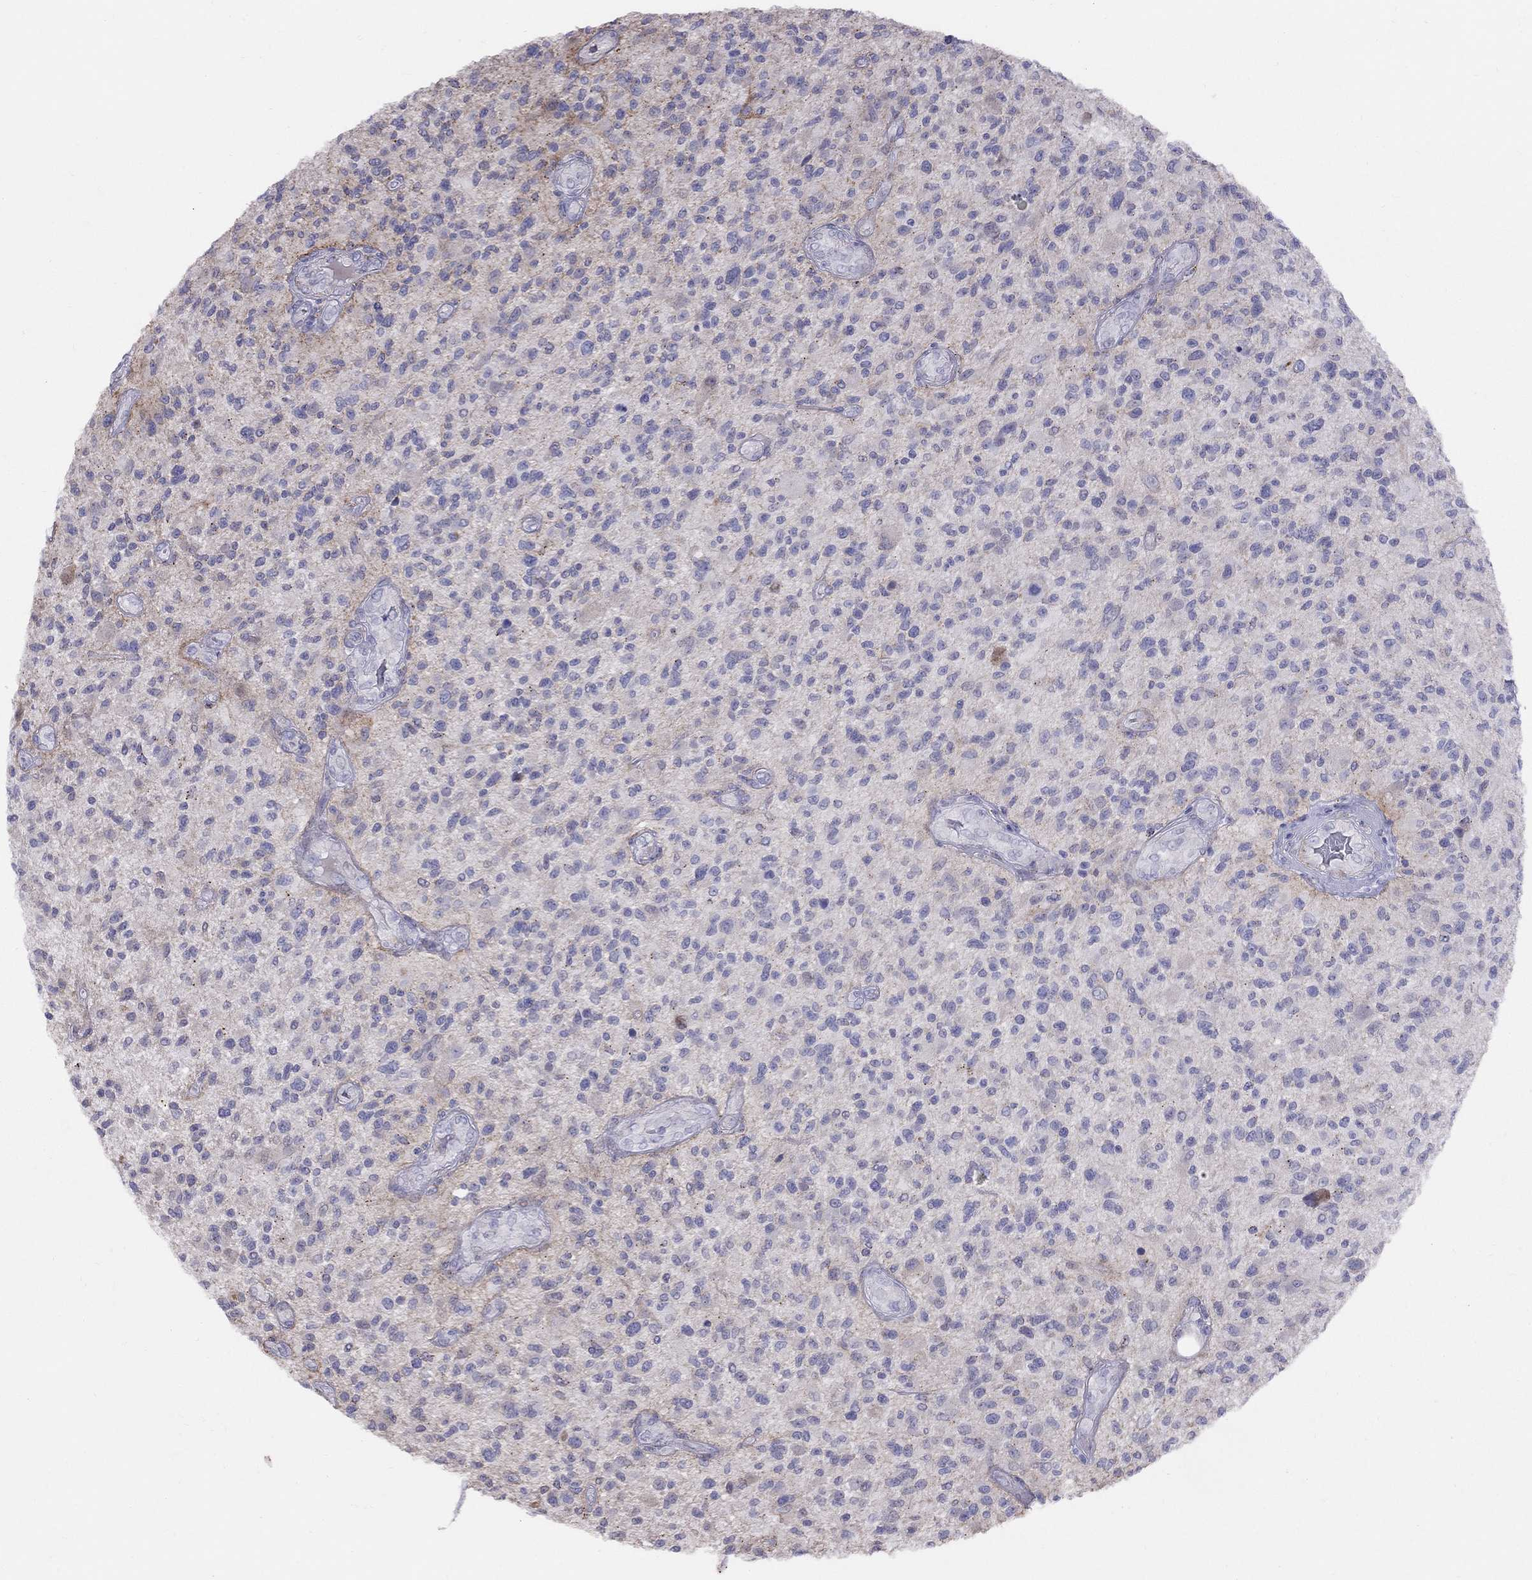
{"staining": {"intensity": "negative", "quantity": "none", "location": "none"}, "tissue": "glioma", "cell_type": "Tumor cells", "image_type": "cancer", "snomed": [{"axis": "morphology", "description": "Glioma, malignant, High grade"}, {"axis": "topography", "description": "Brain"}], "caption": "DAB immunohistochemical staining of human high-grade glioma (malignant) reveals no significant expression in tumor cells.", "gene": "MAGEB4", "patient": {"sex": "male", "age": 47}}